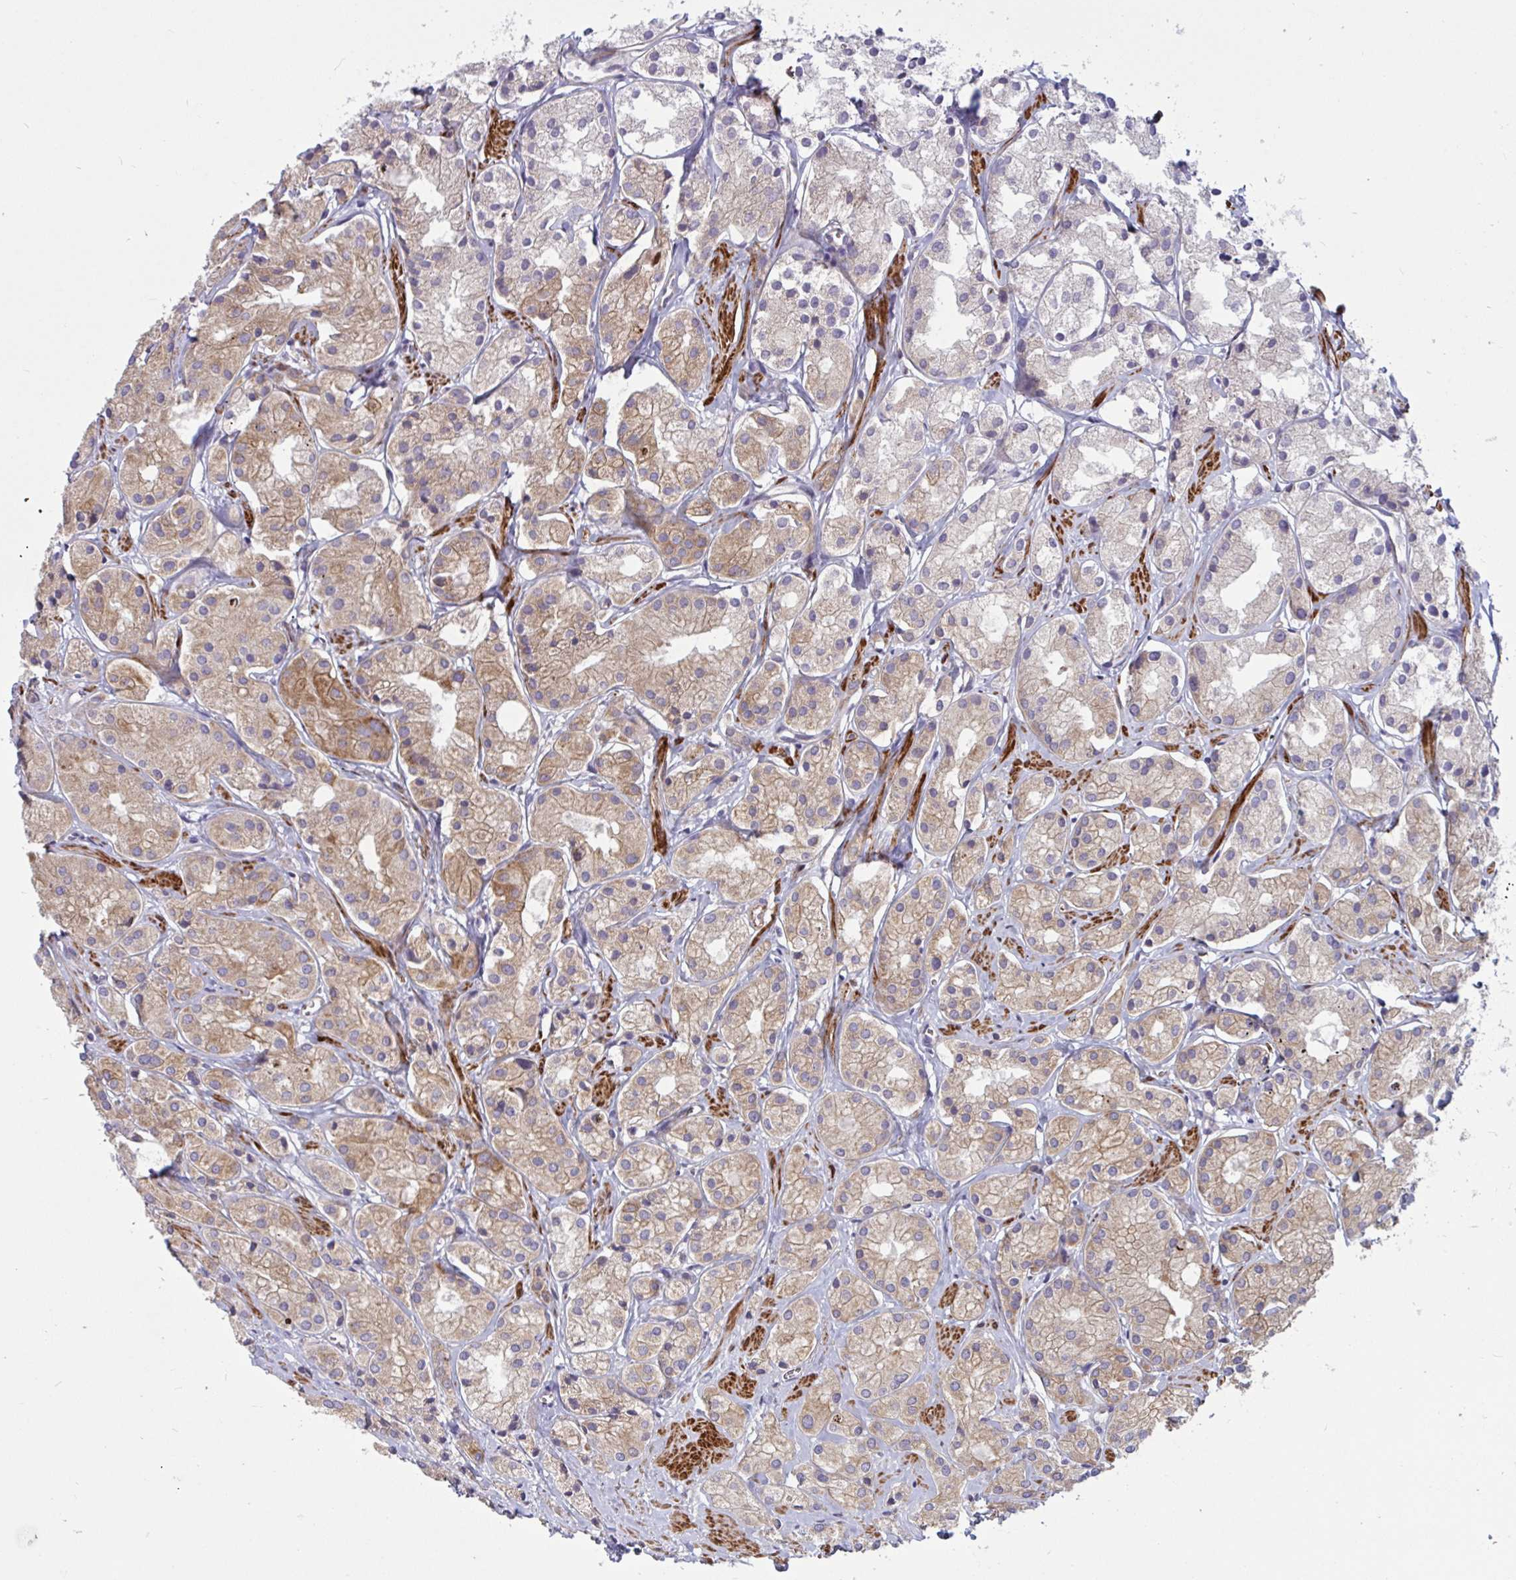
{"staining": {"intensity": "weak", "quantity": ">75%", "location": "cytoplasmic/membranous"}, "tissue": "prostate cancer", "cell_type": "Tumor cells", "image_type": "cancer", "snomed": [{"axis": "morphology", "description": "Adenocarcinoma, Low grade"}, {"axis": "topography", "description": "Prostate"}], "caption": "The immunohistochemical stain labels weak cytoplasmic/membranous staining in tumor cells of low-grade adenocarcinoma (prostate) tissue. (DAB IHC with brightfield microscopy, high magnification).", "gene": "TANK", "patient": {"sex": "male", "age": 69}}